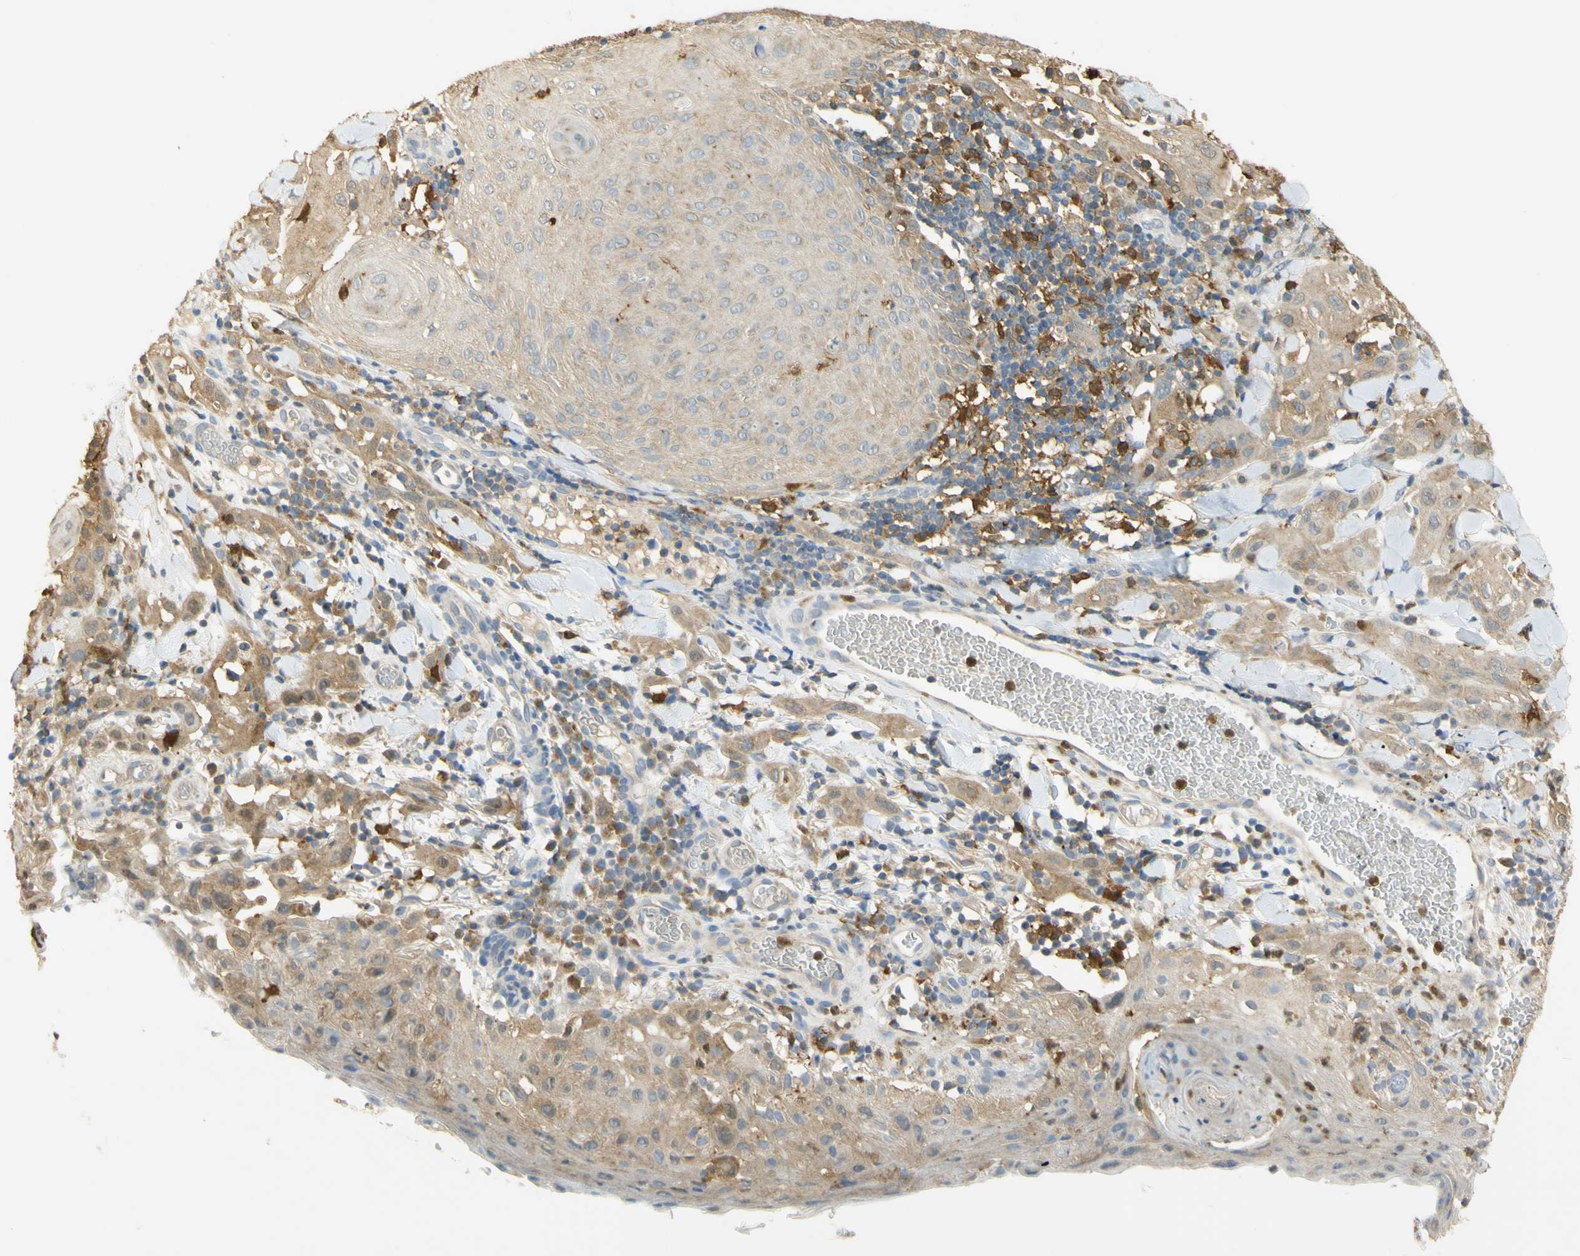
{"staining": {"intensity": "weak", "quantity": ">75%", "location": "cytoplasmic/membranous"}, "tissue": "skin cancer", "cell_type": "Tumor cells", "image_type": "cancer", "snomed": [{"axis": "morphology", "description": "Squamous cell carcinoma, NOS"}, {"axis": "topography", "description": "Skin"}], "caption": "Immunohistochemical staining of skin cancer displays low levels of weak cytoplasmic/membranous protein staining in approximately >75% of tumor cells.", "gene": "PAK1", "patient": {"sex": "male", "age": 24}}